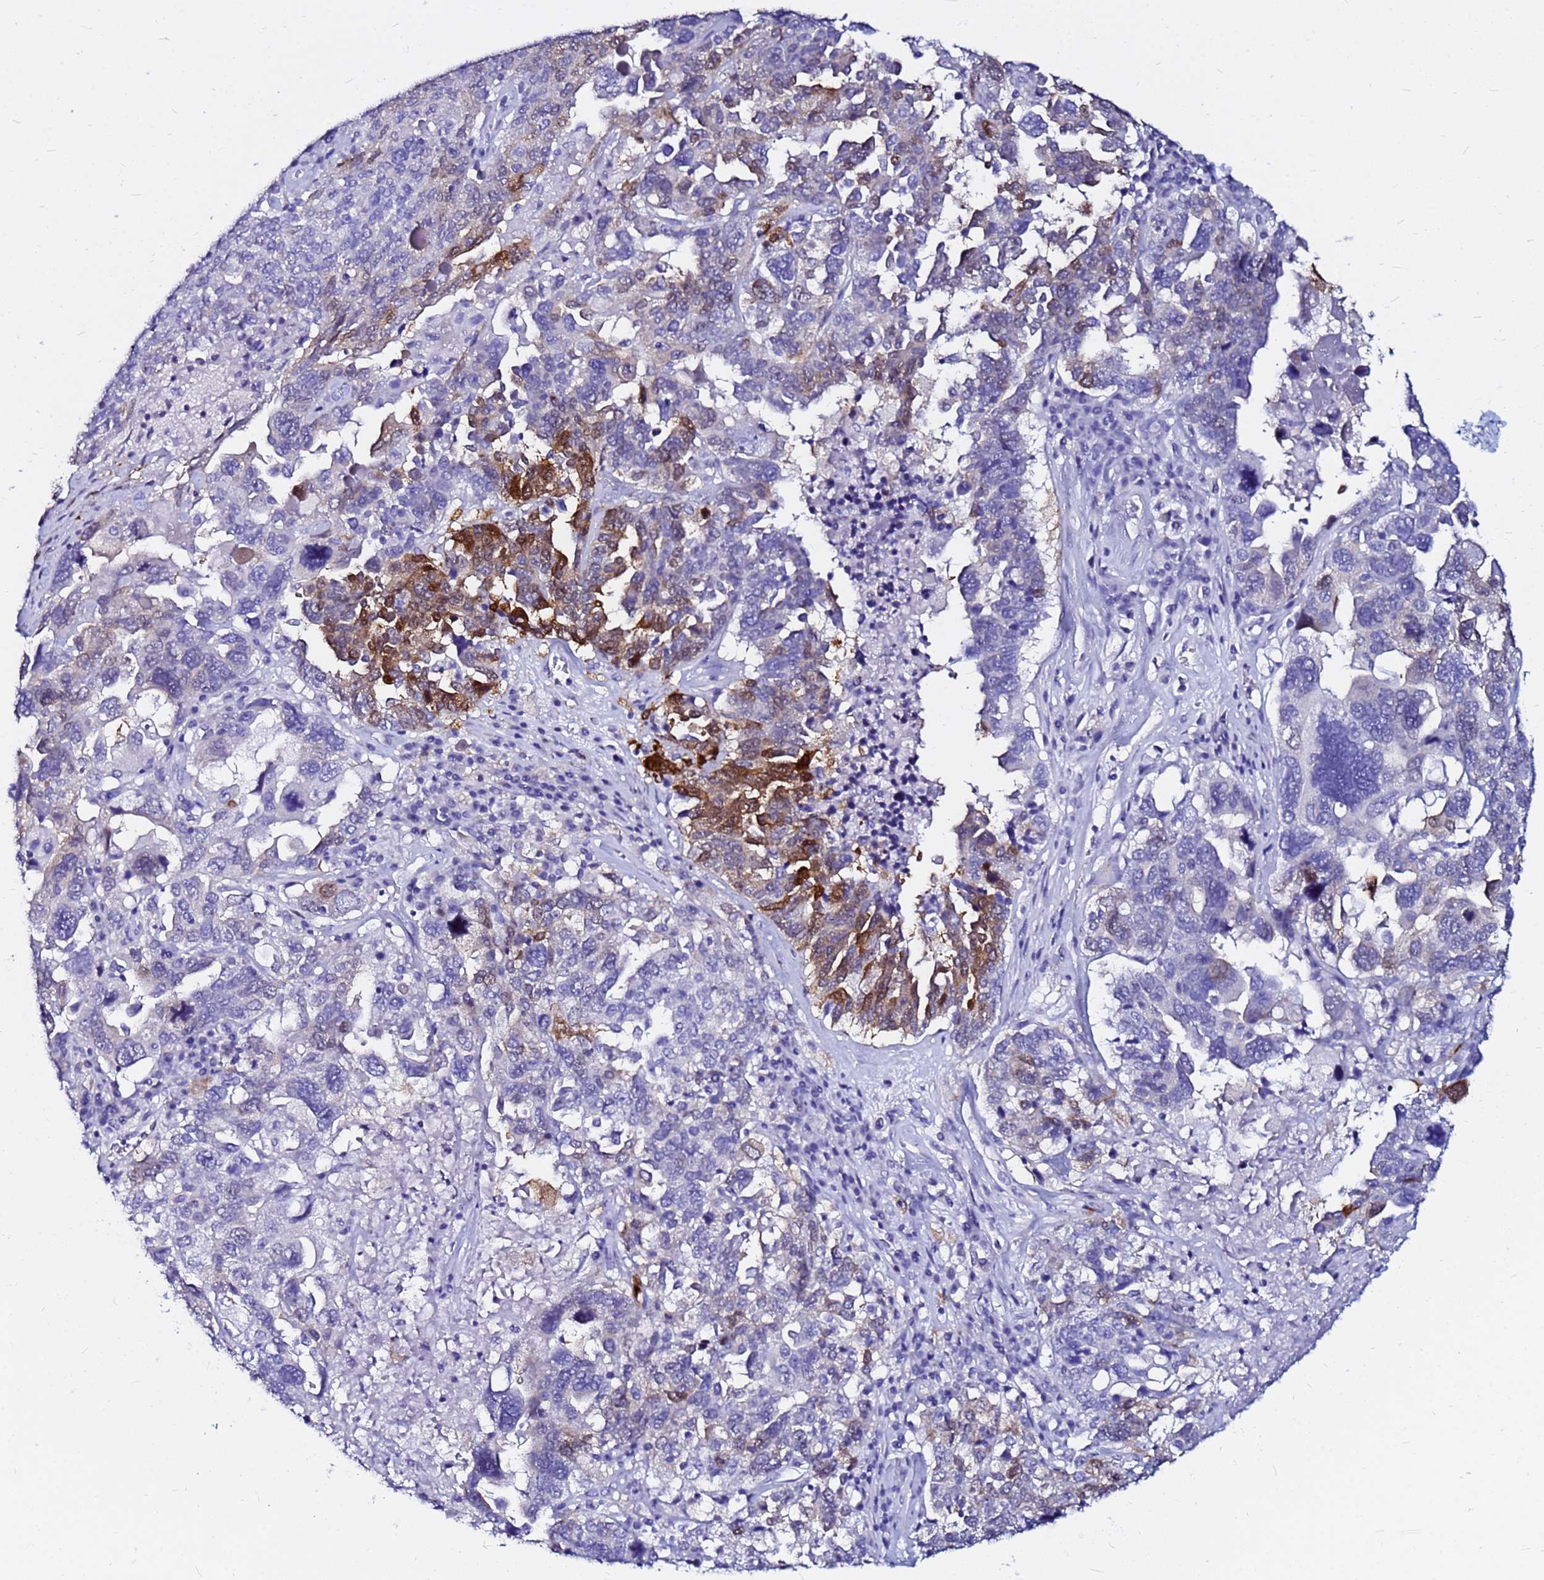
{"staining": {"intensity": "strong", "quantity": "<25%", "location": "cytoplasmic/membranous"}, "tissue": "ovarian cancer", "cell_type": "Tumor cells", "image_type": "cancer", "snomed": [{"axis": "morphology", "description": "Carcinoma, endometroid"}, {"axis": "topography", "description": "Ovary"}], "caption": "A brown stain shows strong cytoplasmic/membranous positivity of a protein in human endometroid carcinoma (ovarian) tumor cells. Immunohistochemistry (ihc) stains the protein of interest in brown and the nuclei are stained blue.", "gene": "PPP1R14C", "patient": {"sex": "female", "age": 62}}